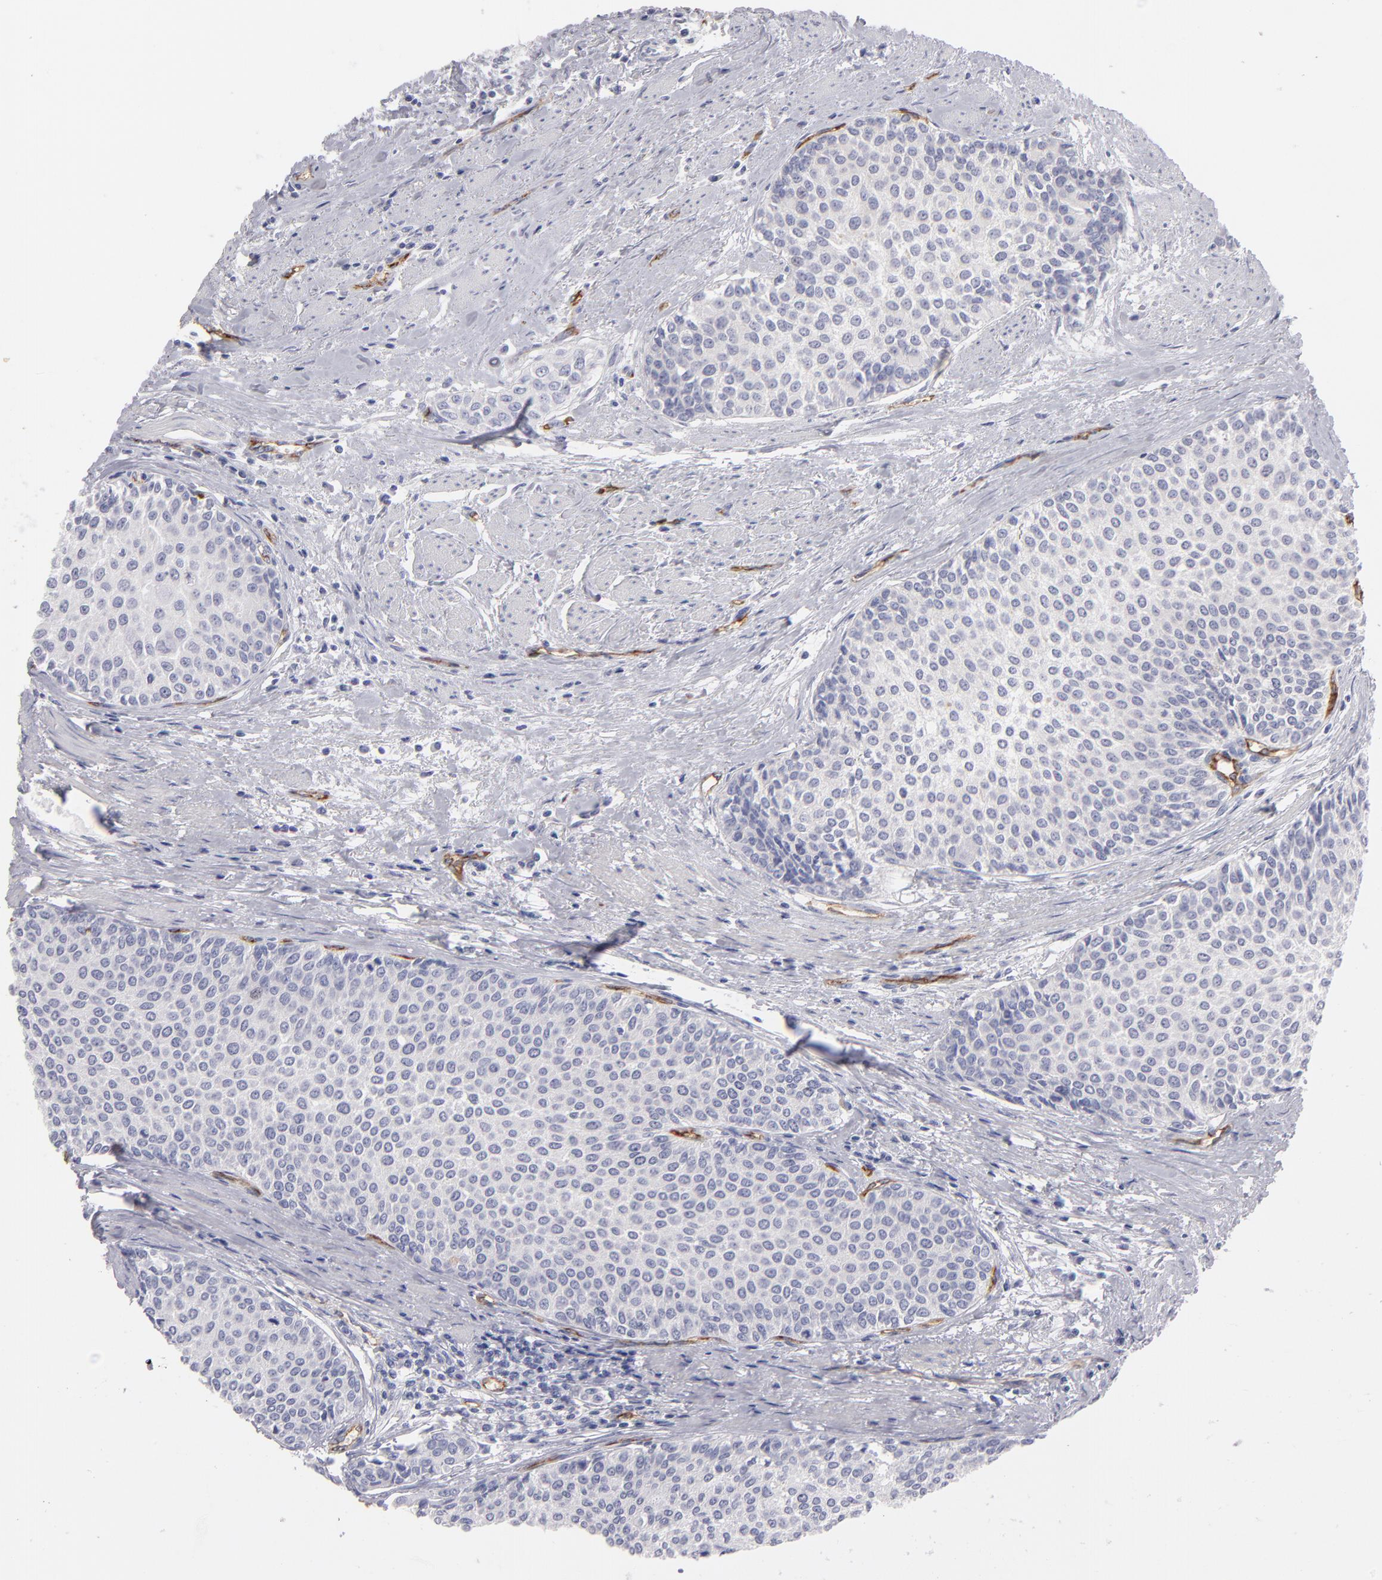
{"staining": {"intensity": "negative", "quantity": "none", "location": "none"}, "tissue": "urothelial cancer", "cell_type": "Tumor cells", "image_type": "cancer", "snomed": [{"axis": "morphology", "description": "Urothelial carcinoma, Low grade"}, {"axis": "topography", "description": "Urinary bladder"}], "caption": "Tumor cells are negative for protein expression in human urothelial carcinoma (low-grade).", "gene": "PLVAP", "patient": {"sex": "female", "age": 73}}